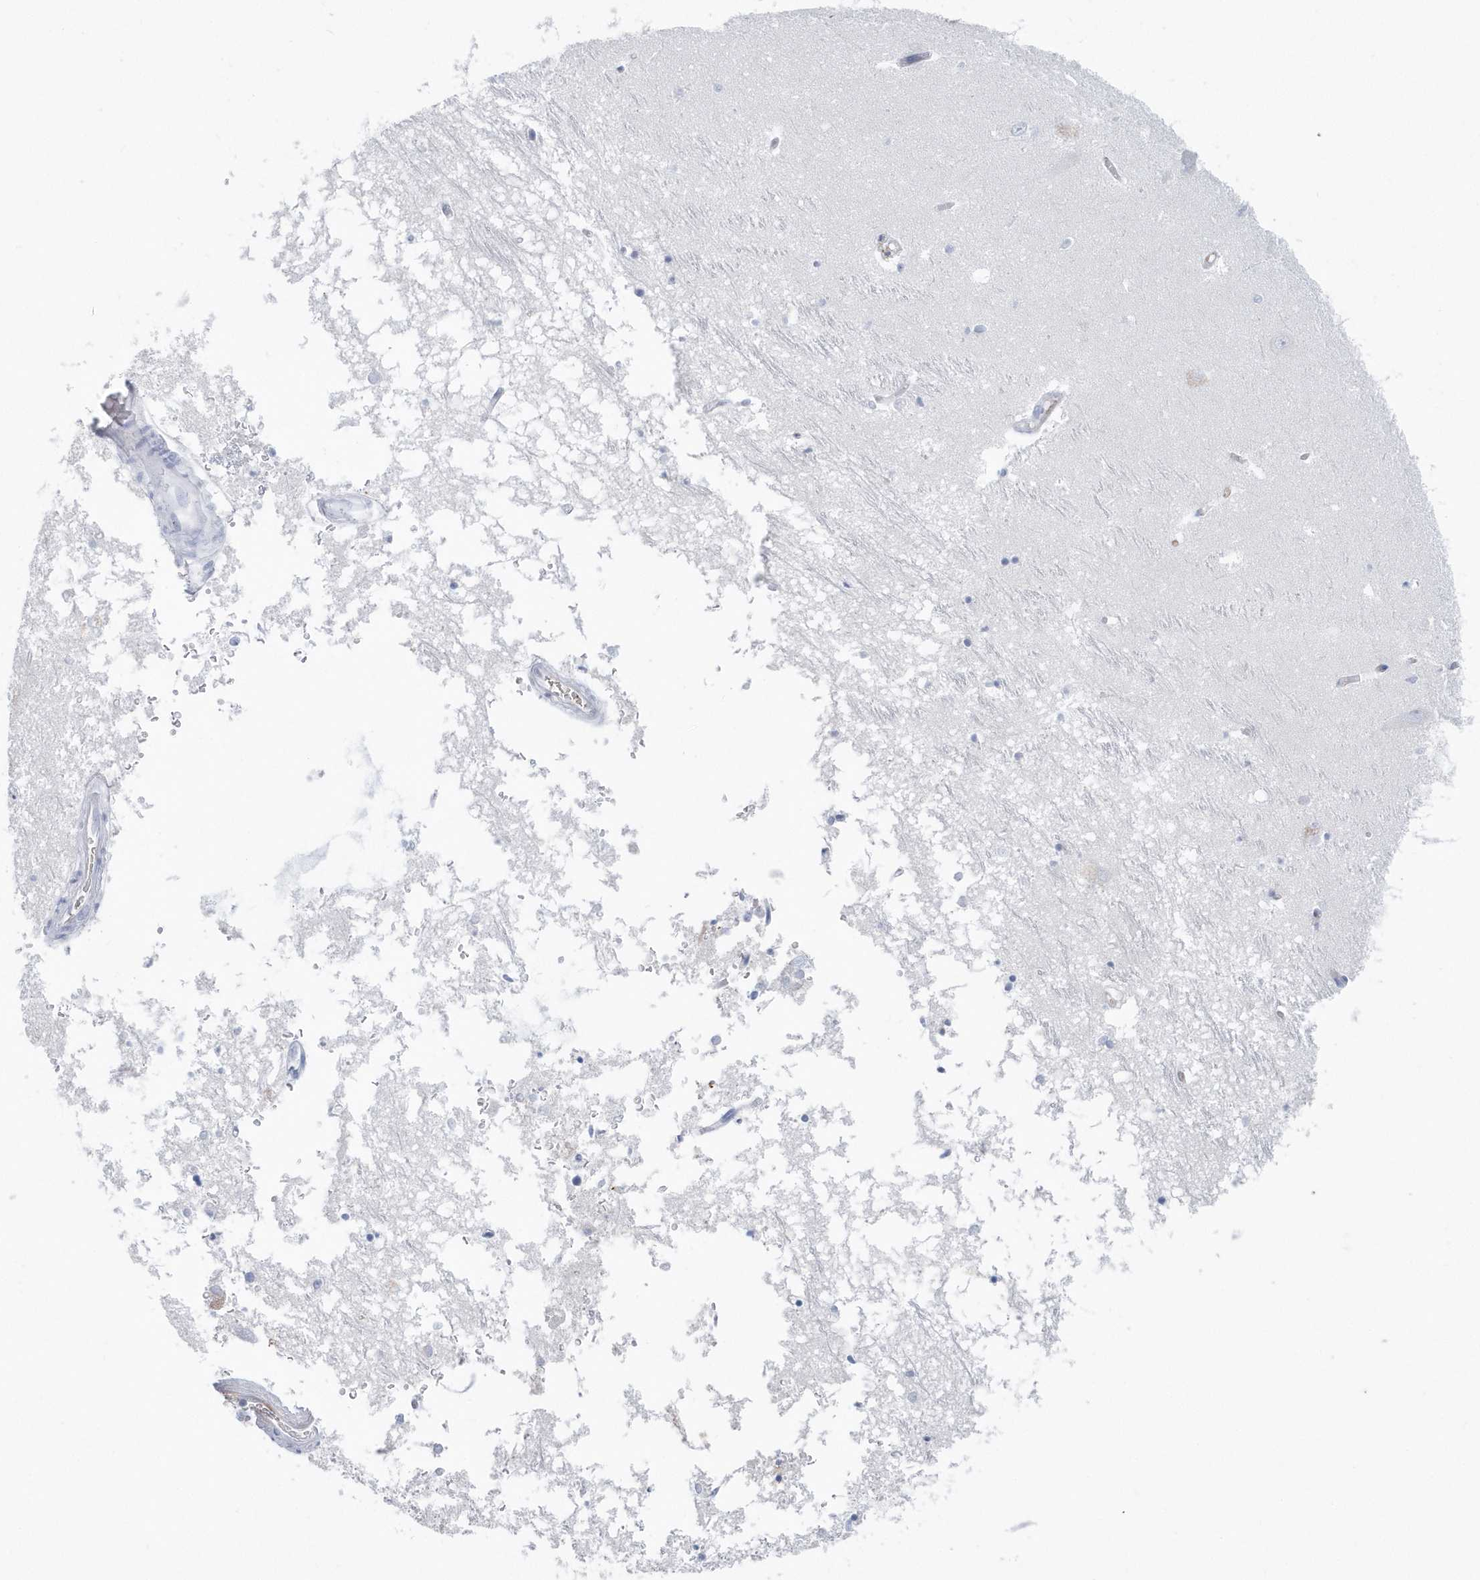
{"staining": {"intensity": "negative", "quantity": "none", "location": "none"}, "tissue": "hippocampus", "cell_type": "Glial cells", "image_type": "normal", "snomed": [{"axis": "morphology", "description": "Normal tissue, NOS"}, {"axis": "topography", "description": "Hippocampus"}], "caption": "An immunohistochemistry image of normal hippocampus is shown. There is no staining in glial cells of hippocampus.", "gene": "JCHAIN", "patient": {"sex": "male", "age": 70}}